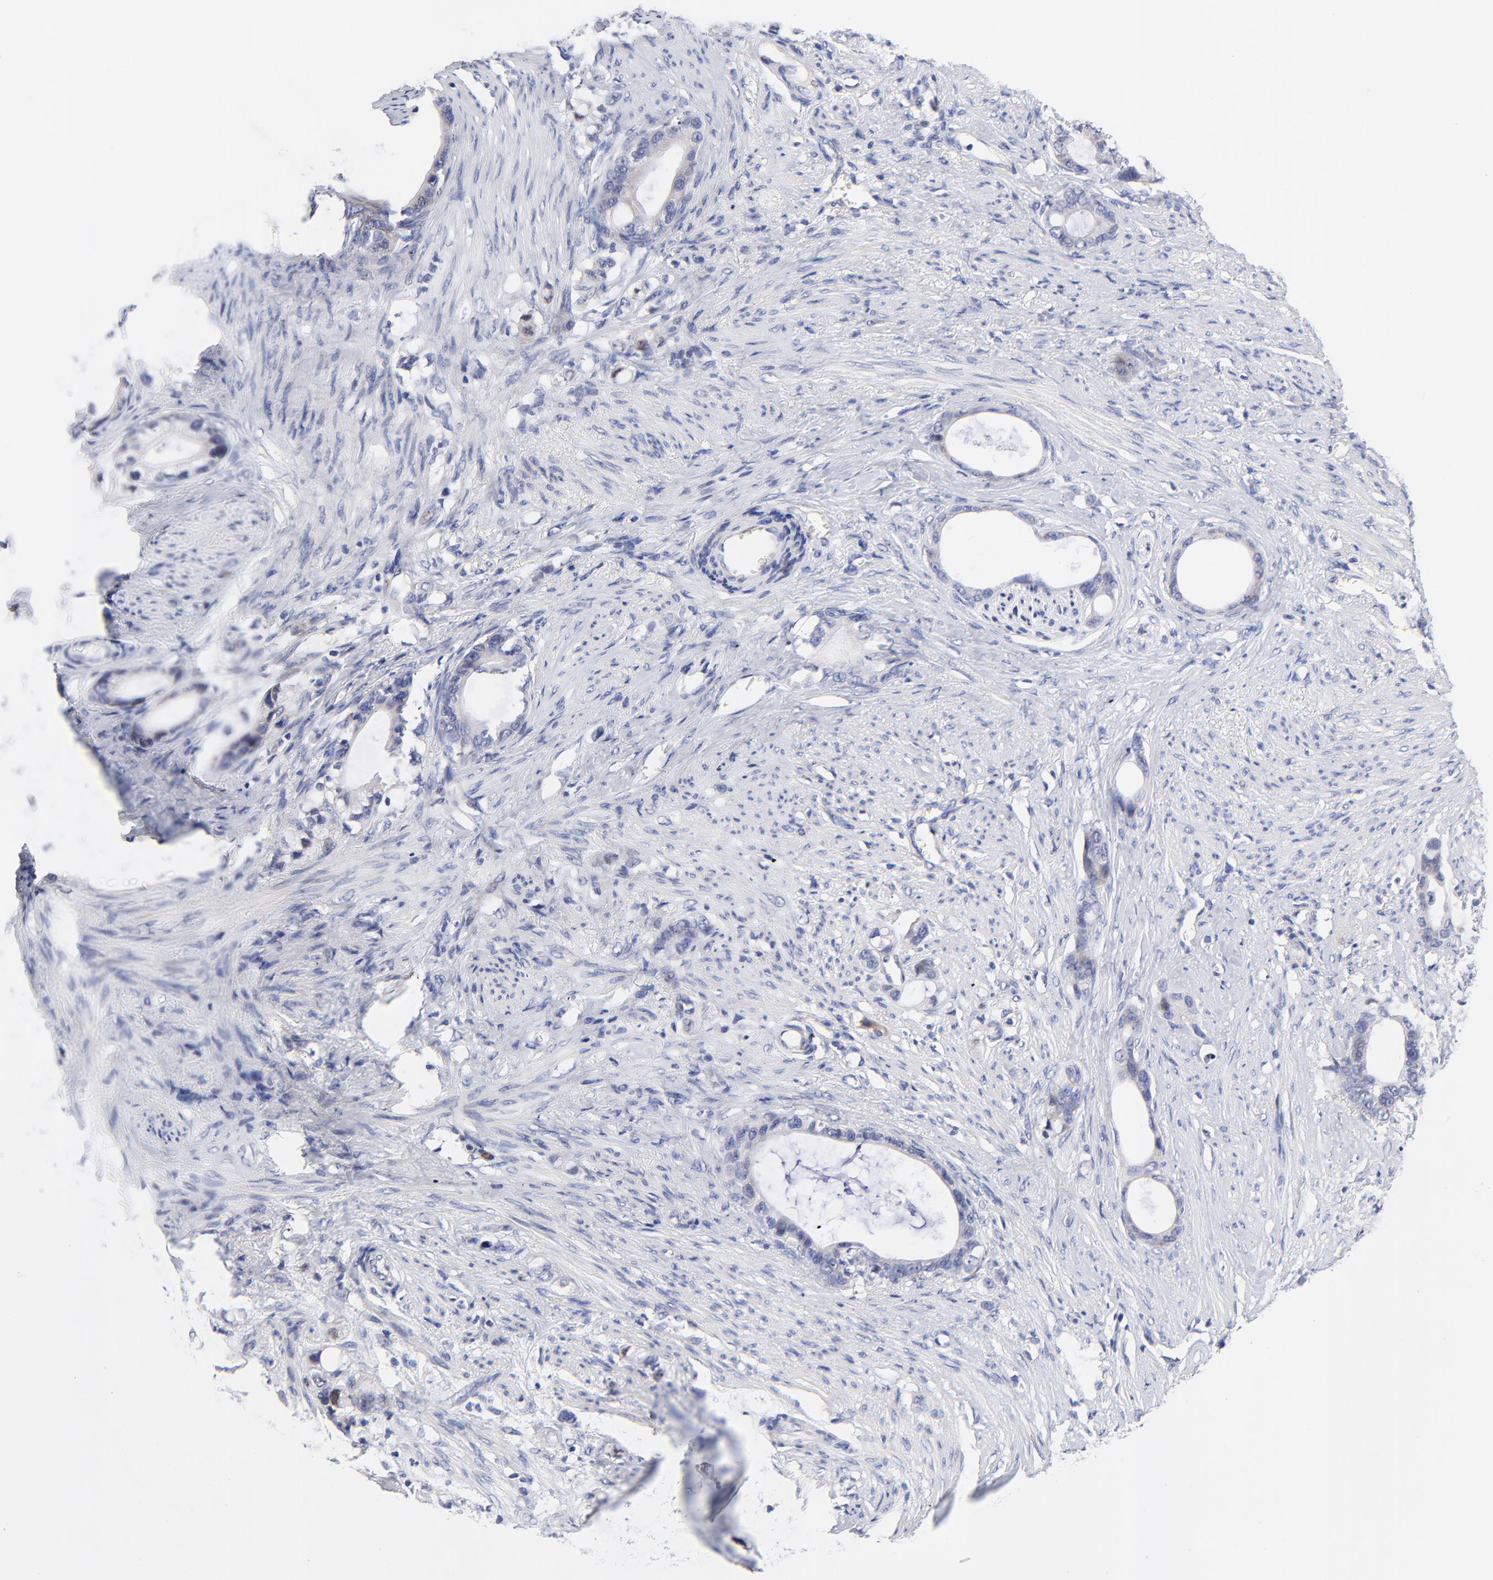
{"staining": {"intensity": "negative", "quantity": "none", "location": "none"}, "tissue": "stomach cancer", "cell_type": "Tumor cells", "image_type": "cancer", "snomed": [{"axis": "morphology", "description": "Adenocarcinoma, NOS"}, {"axis": "topography", "description": "Stomach"}], "caption": "DAB immunohistochemical staining of human stomach cancer shows no significant expression in tumor cells. (DAB (3,3'-diaminobenzidine) immunohistochemistry, high magnification).", "gene": "AFF2", "patient": {"sex": "female", "age": 75}}